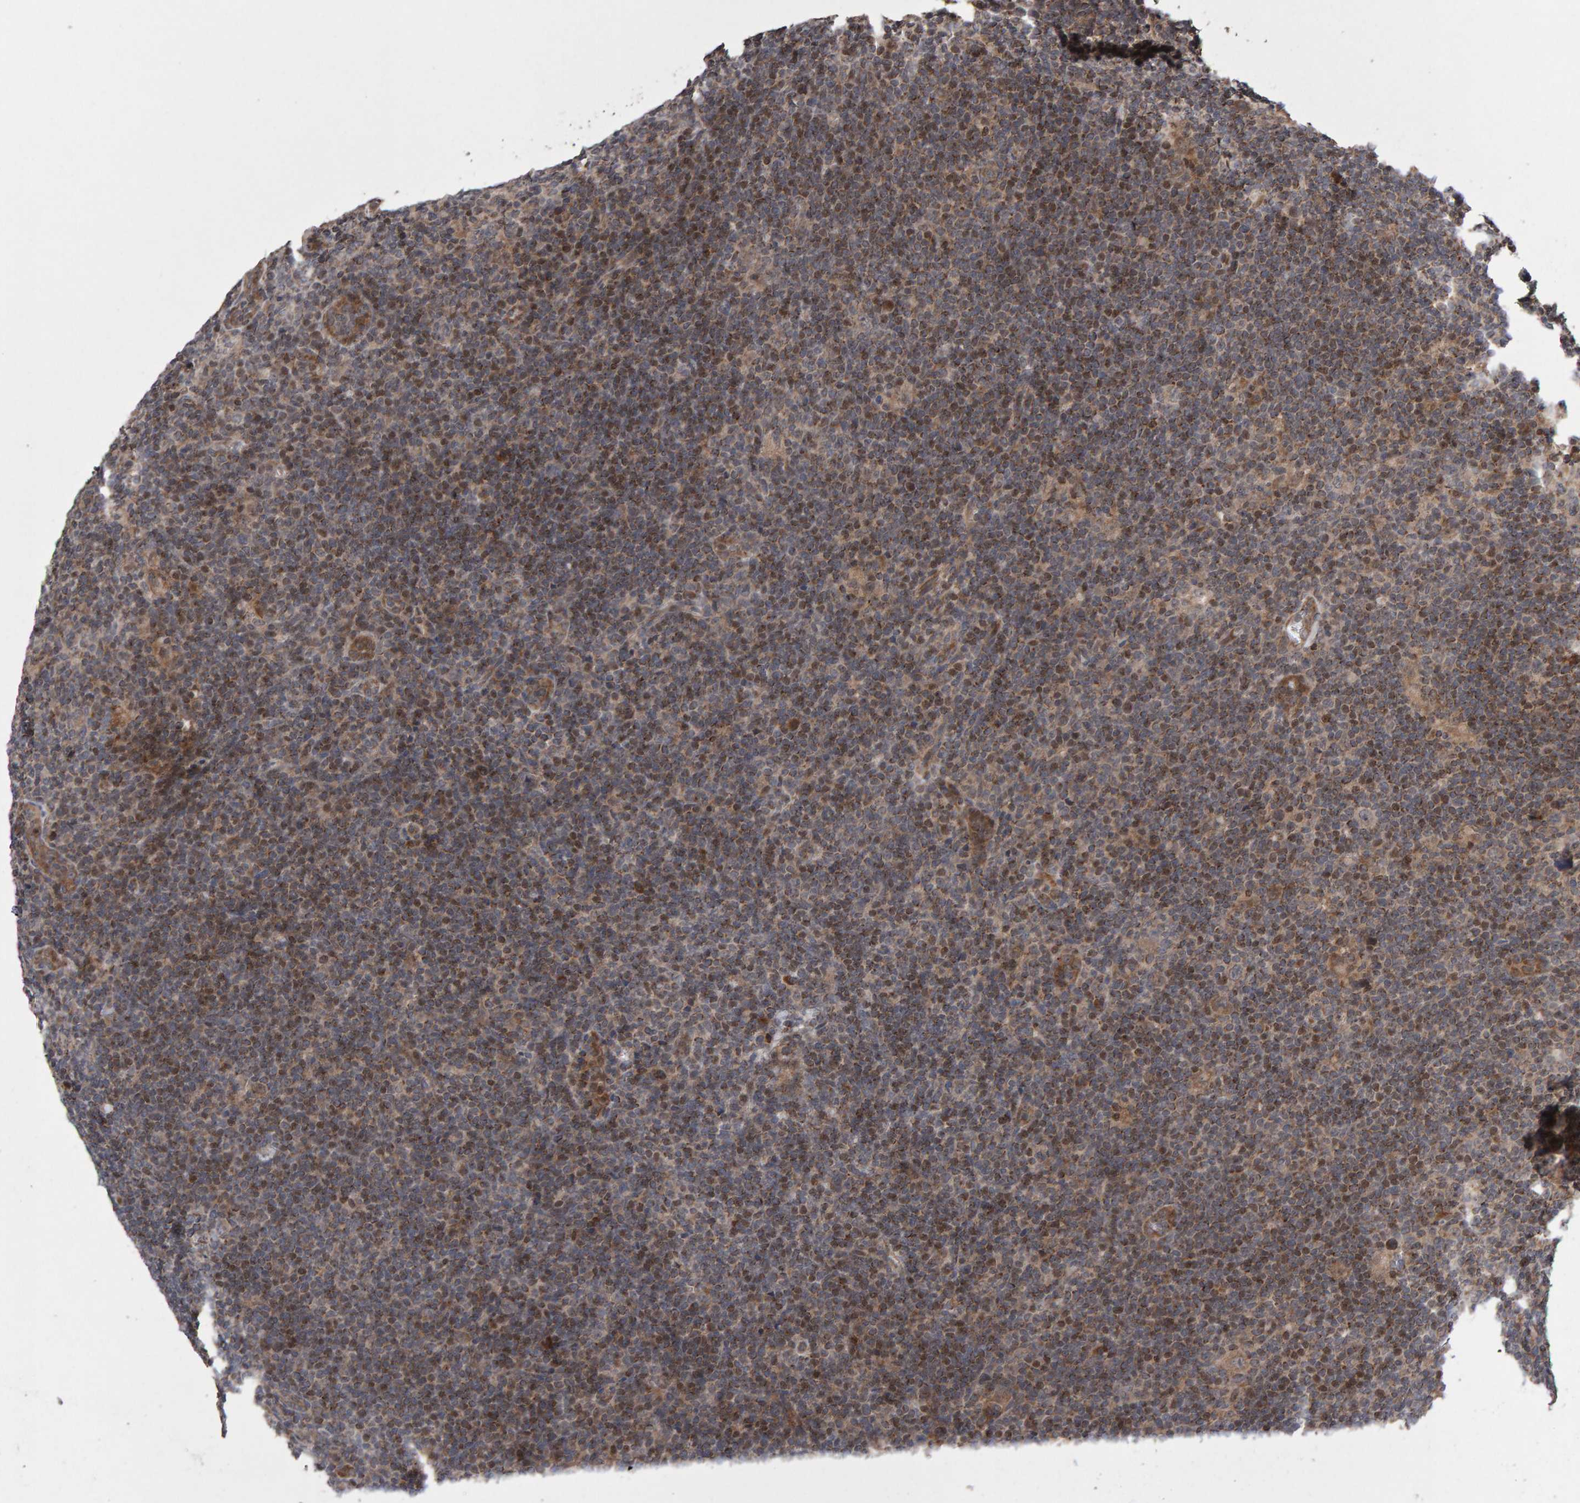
{"staining": {"intensity": "moderate", "quantity": ">75%", "location": "cytoplasmic/membranous"}, "tissue": "lymphoma", "cell_type": "Tumor cells", "image_type": "cancer", "snomed": [{"axis": "morphology", "description": "Hodgkin's disease, NOS"}, {"axis": "topography", "description": "Lymph node"}], "caption": "A high-resolution image shows immunohistochemistry staining of Hodgkin's disease, which demonstrates moderate cytoplasmic/membranous staining in approximately >75% of tumor cells.", "gene": "PECR", "patient": {"sex": "female", "age": 57}}